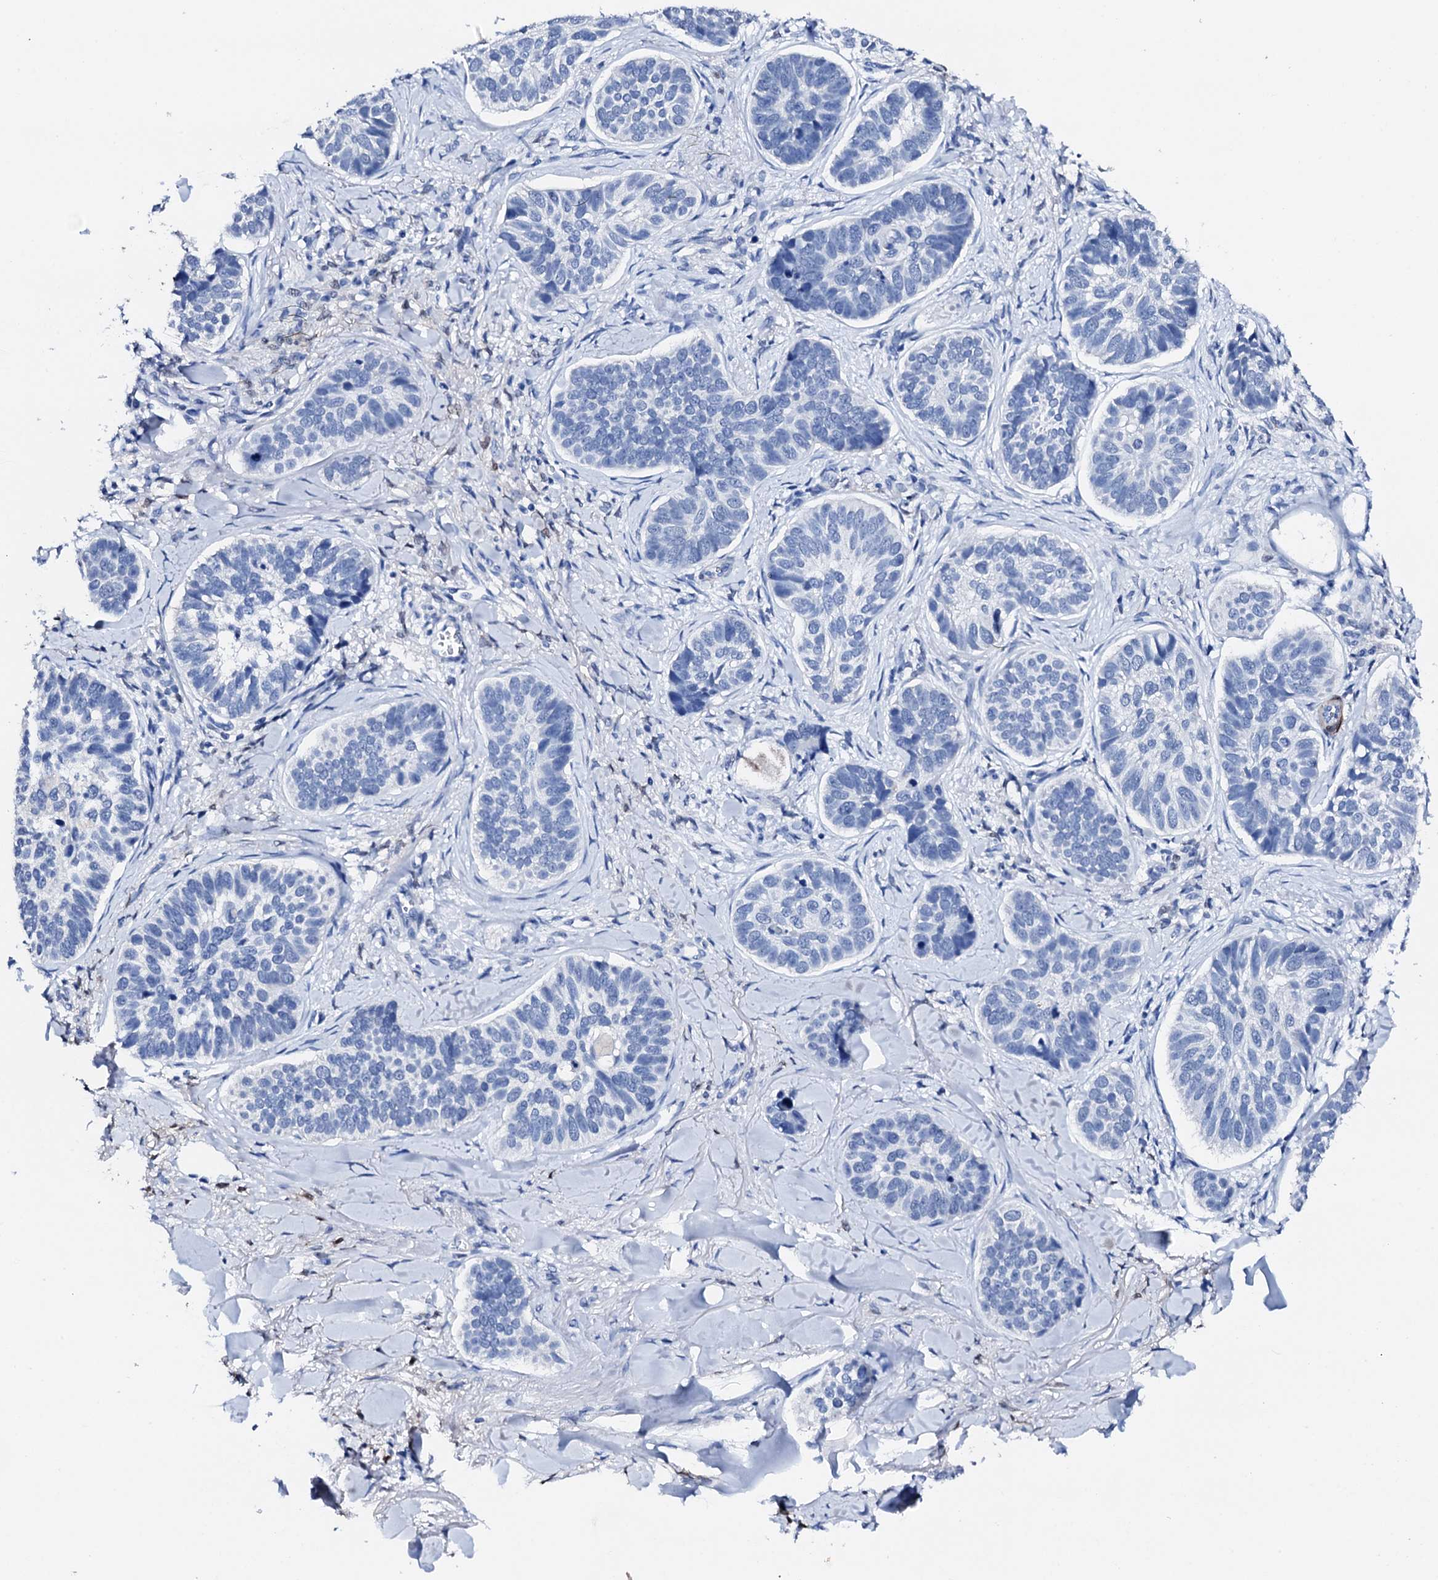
{"staining": {"intensity": "negative", "quantity": "none", "location": "none"}, "tissue": "skin cancer", "cell_type": "Tumor cells", "image_type": "cancer", "snomed": [{"axis": "morphology", "description": "Basal cell carcinoma"}, {"axis": "topography", "description": "Skin"}], "caption": "This is an IHC photomicrograph of skin cancer. There is no staining in tumor cells.", "gene": "NRIP2", "patient": {"sex": "male", "age": 62}}